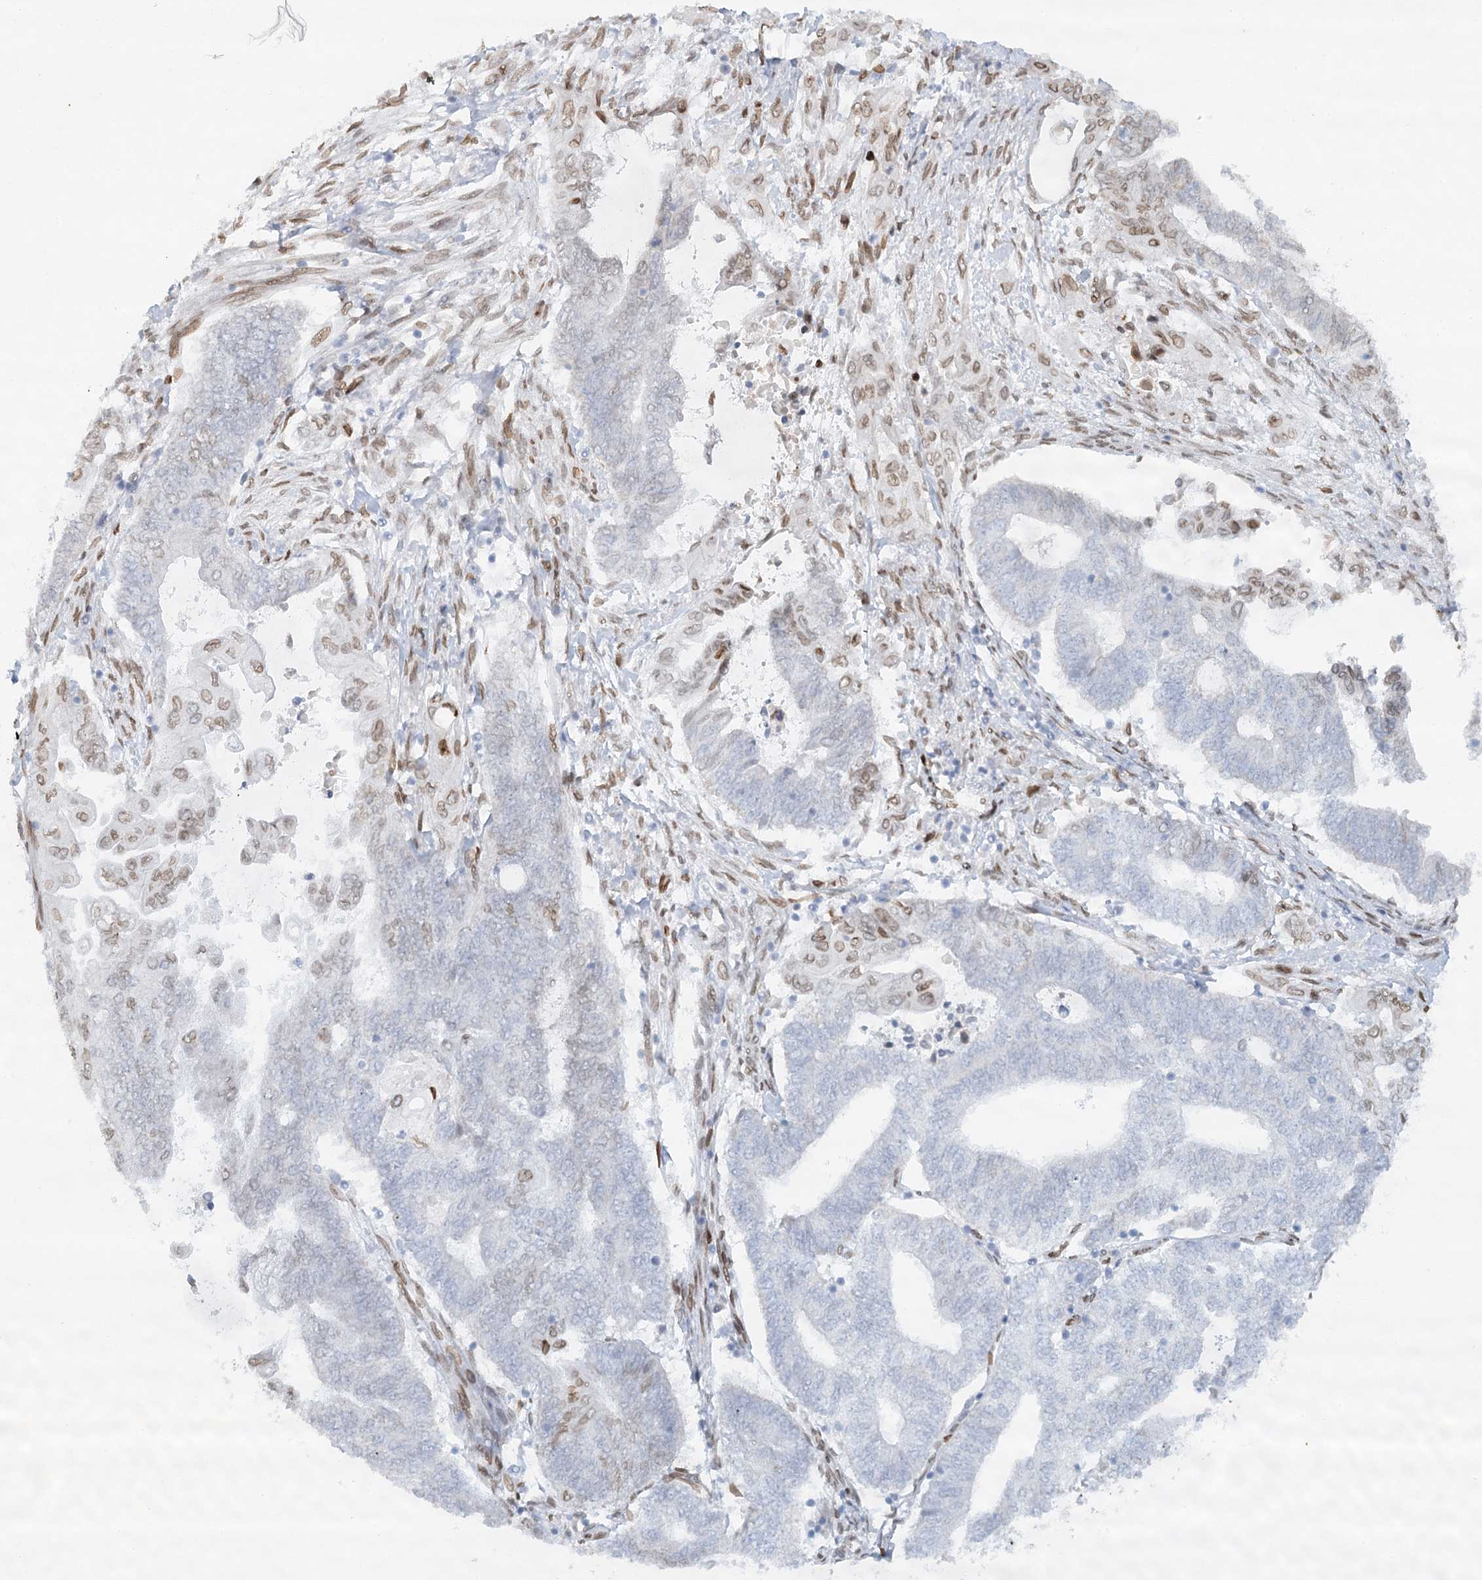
{"staining": {"intensity": "weak", "quantity": "<25%", "location": "nuclear"}, "tissue": "endometrial cancer", "cell_type": "Tumor cells", "image_type": "cancer", "snomed": [{"axis": "morphology", "description": "Adenocarcinoma, NOS"}, {"axis": "topography", "description": "Uterus"}, {"axis": "topography", "description": "Endometrium"}], "caption": "IHC of endometrial cancer reveals no positivity in tumor cells.", "gene": "VWA5A", "patient": {"sex": "female", "age": 70}}